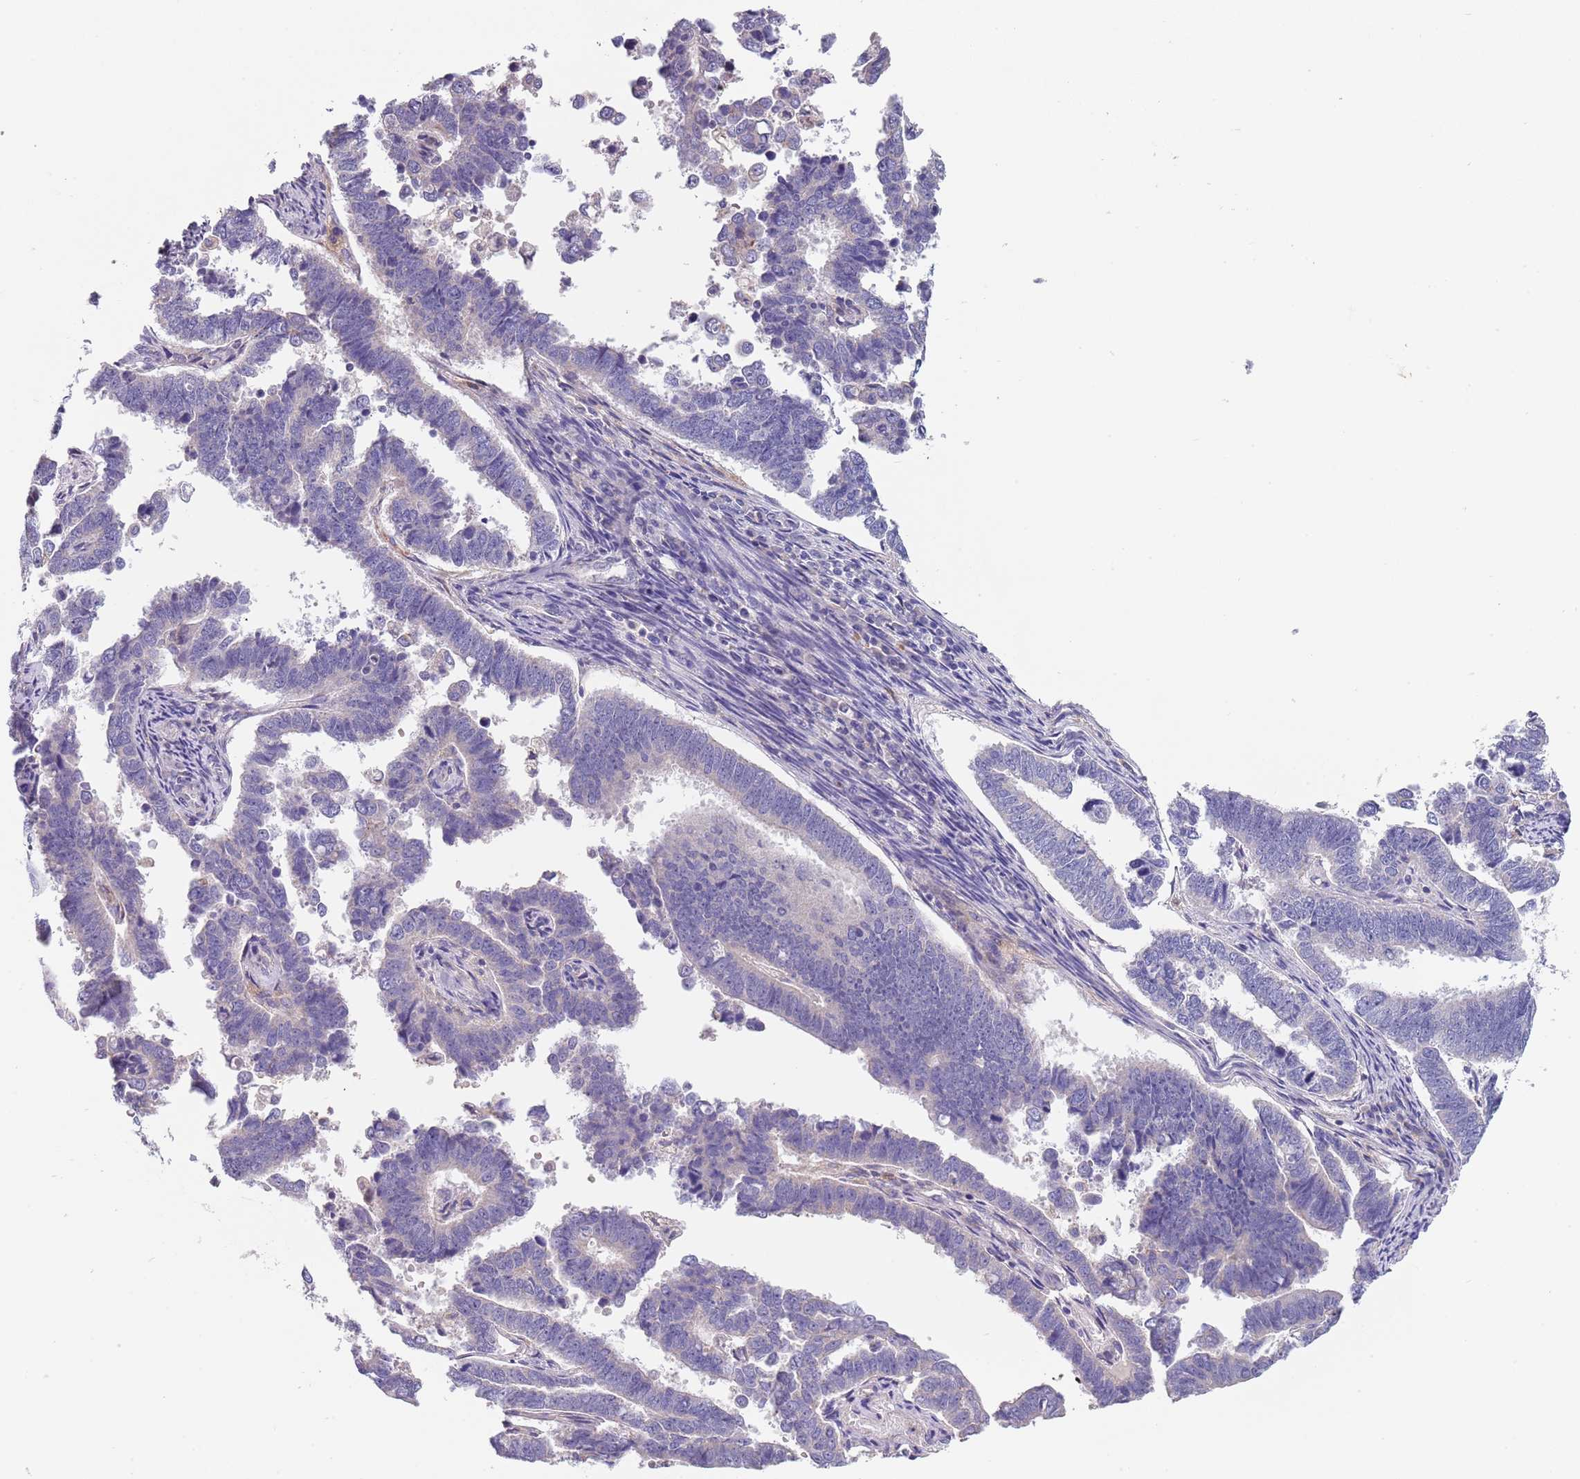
{"staining": {"intensity": "negative", "quantity": "none", "location": "none"}, "tissue": "endometrial cancer", "cell_type": "Tumor cells", "image_type": "cancer", "snomed": [{"axis": "morphology", "description": "Adenocarcinoma, NOS"}, {"axis": "topography", "description": "Endometrium"}], "caption": "Endometrial cancer was stained to show a protein in brown. There is no significant positivity in tumor cells.", "gene": "MAN1C1", "patient": {"sex": "female", "age": 75}}